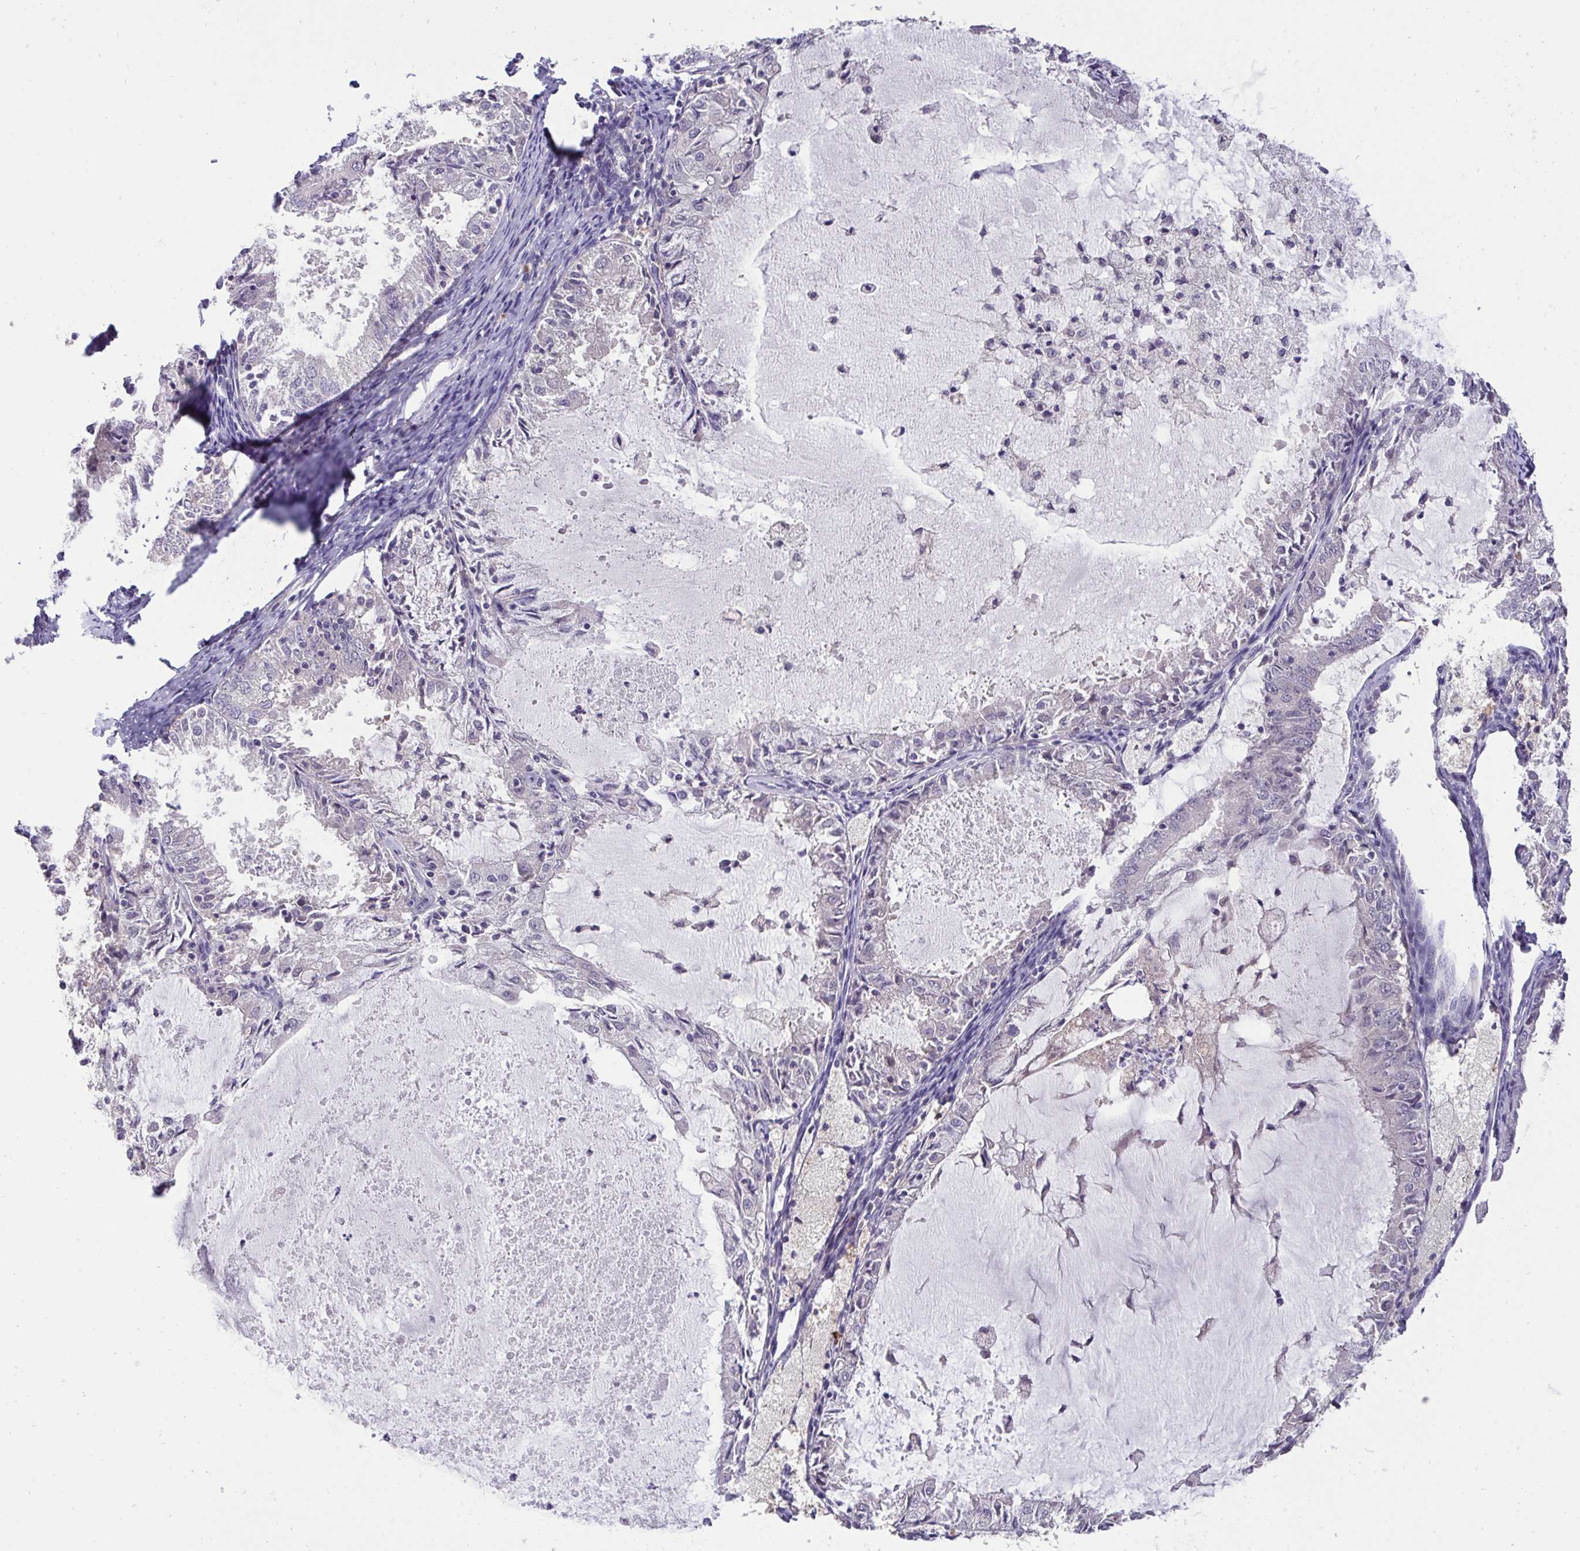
{"staining": {"intensity": "negative", "quantity": "none", "location": "none"}, "tissue": "endometrial cancer", "cell_type": "Tumor cells", "image_type": "cancer", "snomed": [{"axis": "morphology", "description": "Adenocarcinoma, NOS"}, {"axis": "topography", "description": "Endometrium"}], "caption": "Tumor cells show no significant protein expression in adenocarcinoma (endometrial). Nuclei are stained in blue.", "gene": "C19orf54", "patient": {"sex": "female", "age": 57}}